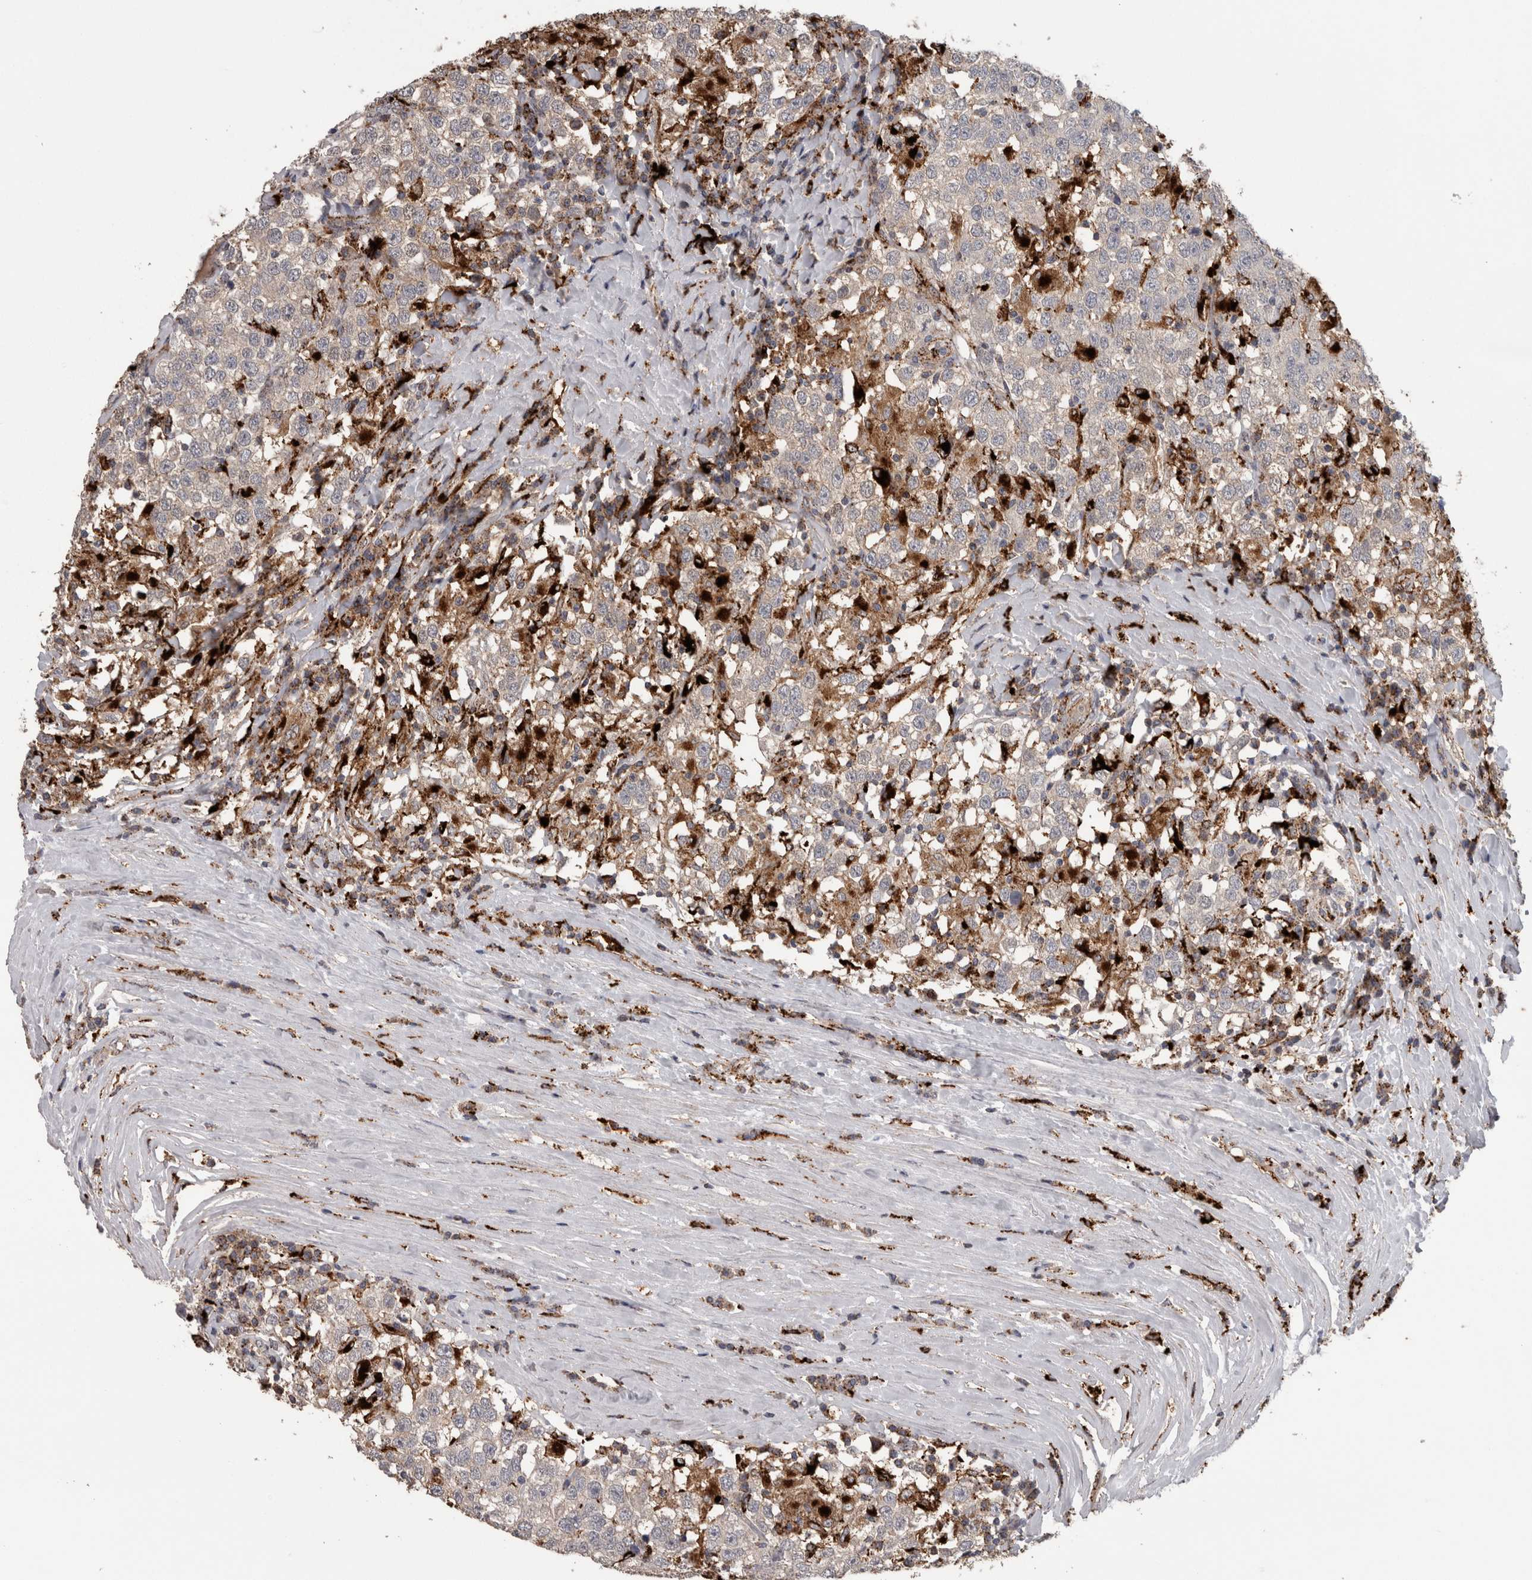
{"staining": {"intensity": "negative", "quantity": "none", "location": "none"}, "tissue": "testis cancer", "cell_type": "Tumor cells", "image_type": "cancer", "snomed": [{"axis": "morphology", "description": "Seminoma, NOS"}, {"axis": "topography", "description": "Testis"}], "caption": "There is no significant positivity in tumor cells of testis cancer. The staining was performed using DAB (3,3'-diaminobenzidine) to visualize the protein expression in brown, while the nuclei were stained in blue with hematoxylin (Magnification: 20x).", "gene": "CTSZ", "patient": {"sex": "male", "age": 41}}